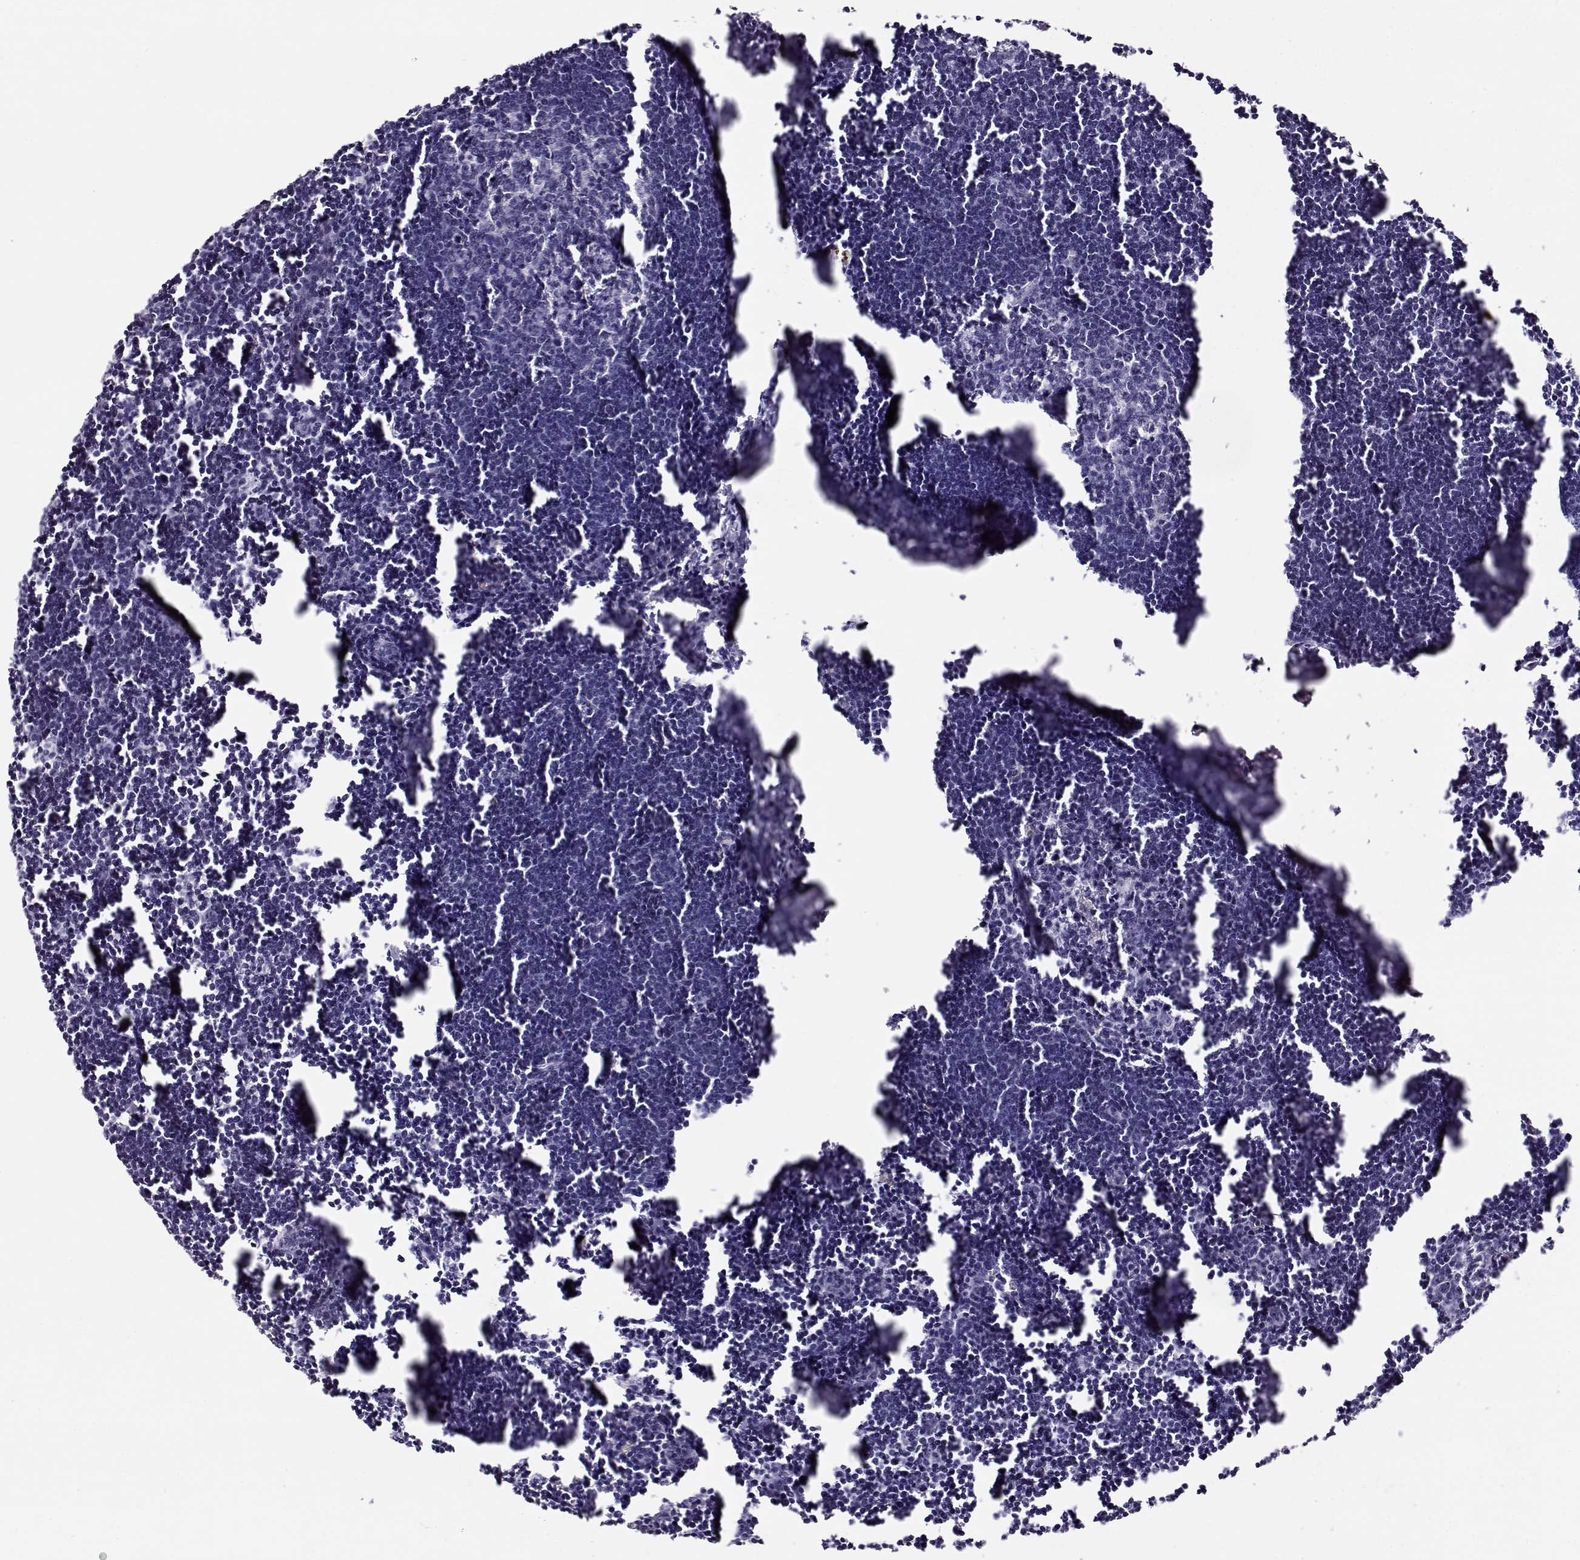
{"staining": {"intensity": "negative", "quantity": "none", "location": "none"}, "tissue": "lymph node", "cell_type": "Germinal center cells", "image_type": "normal", "snomed": [{"axis": "morphology", "description": "Normal tissue, NOS"}, {"axis": "topography", "description": "Lymph node"}], "caption": "An IHC micrograph of unremarkable lymph node is shown. There is no staining in germinal center cells of lymph node. (Immunohistochemistry (ihc), brightfield microscopy, high magnification).", "gene": "RBM44", "patient": {"sex": "male", "age": 55}}